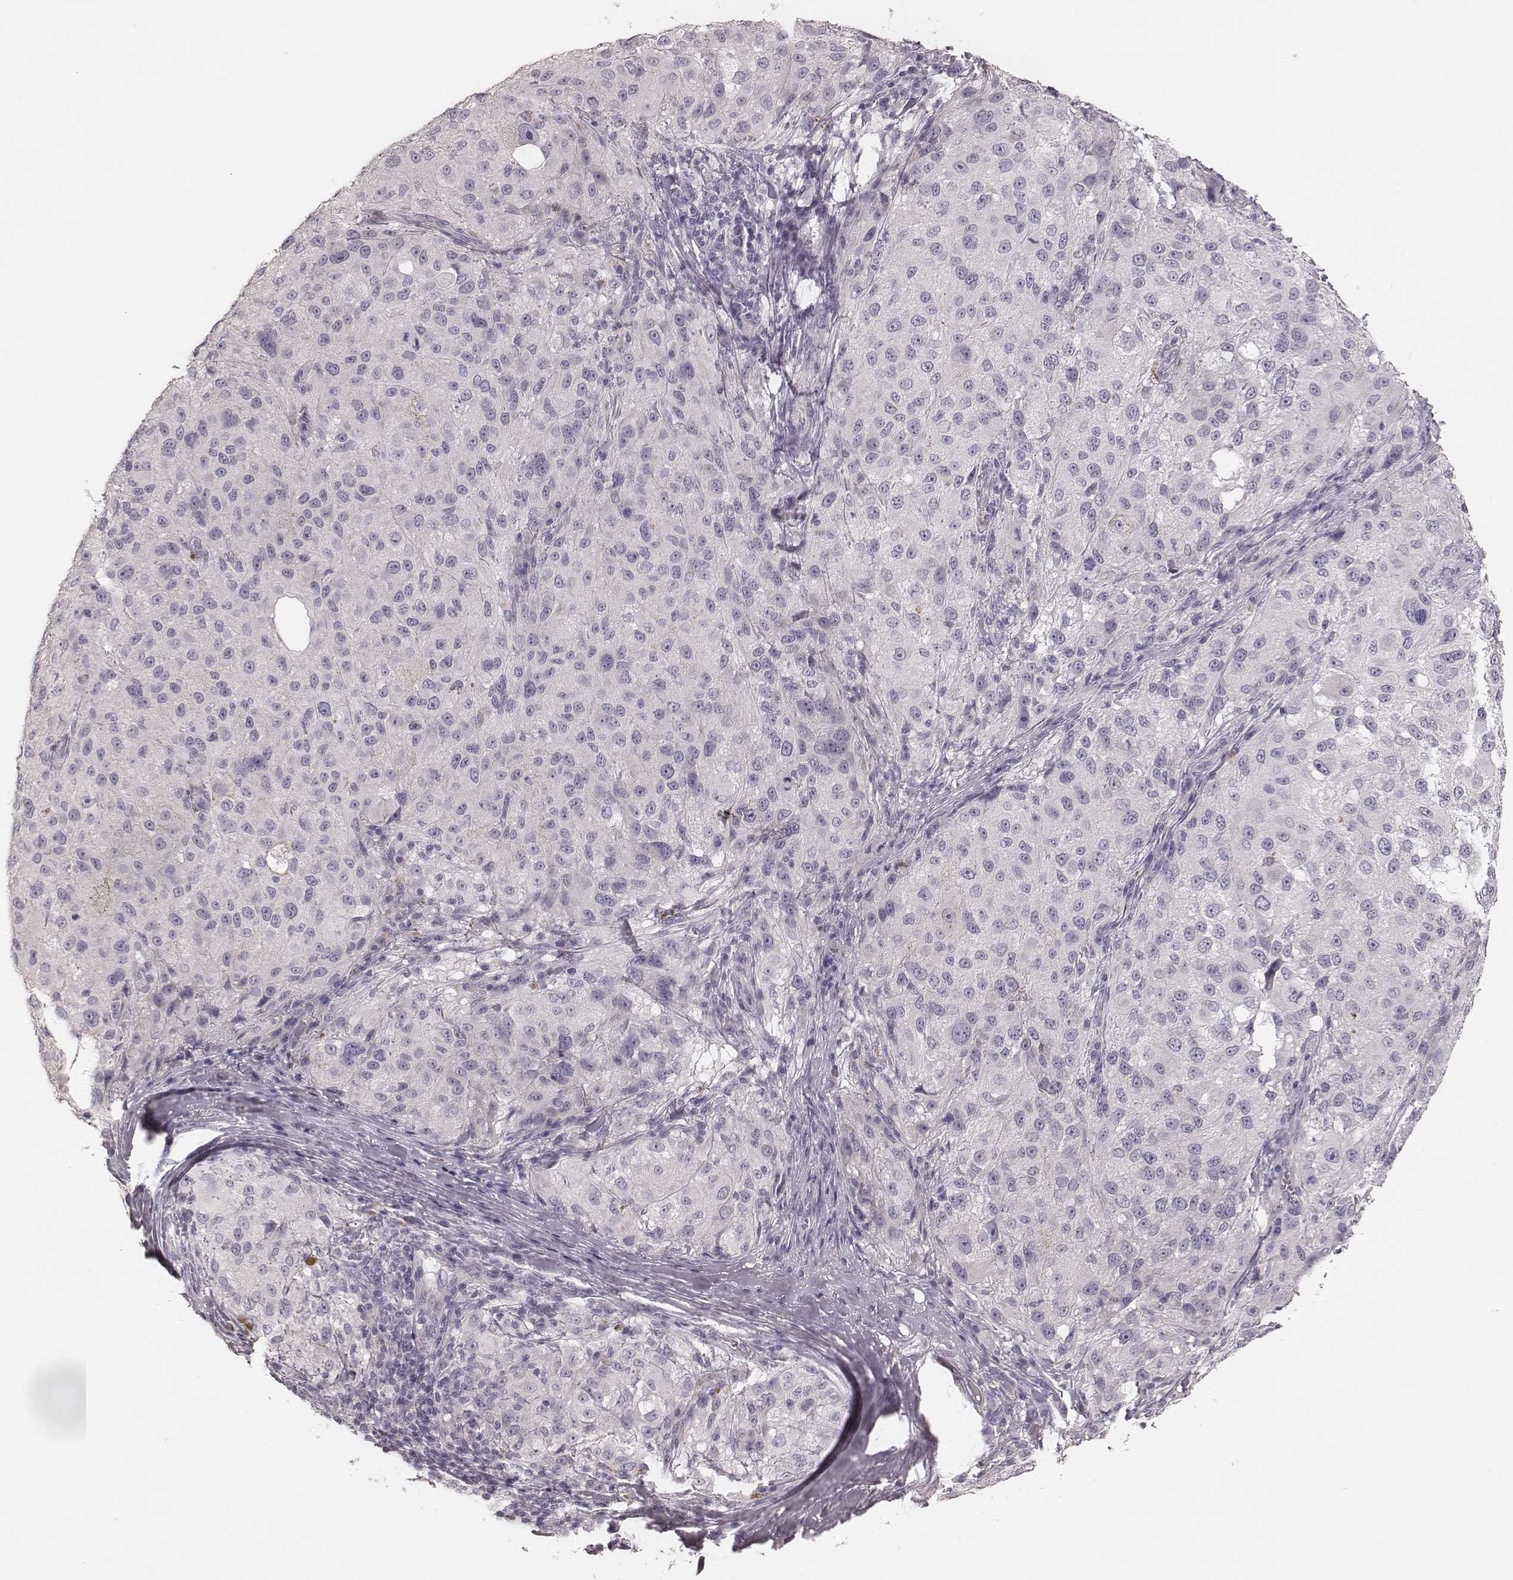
{"staining": {"intensity": "negative", "quantity": "none", "location": "none"}, "tissue": "melanoma", "cell_type": "Tumor cells", "image_type": "cancer", "snomed": [{"axis": "morphology", "description": "Necrosis, NOS"}, {"axis": "morphology", "description": "Malignant melanoma, NOS"}, {"axis": "topography", "description": "Skin"}], "caption": "Tumor cells show no significant protein expression in malignant melanoma.", "gene": "ZP4", "patient": {"sex": "female", "age": 87}}